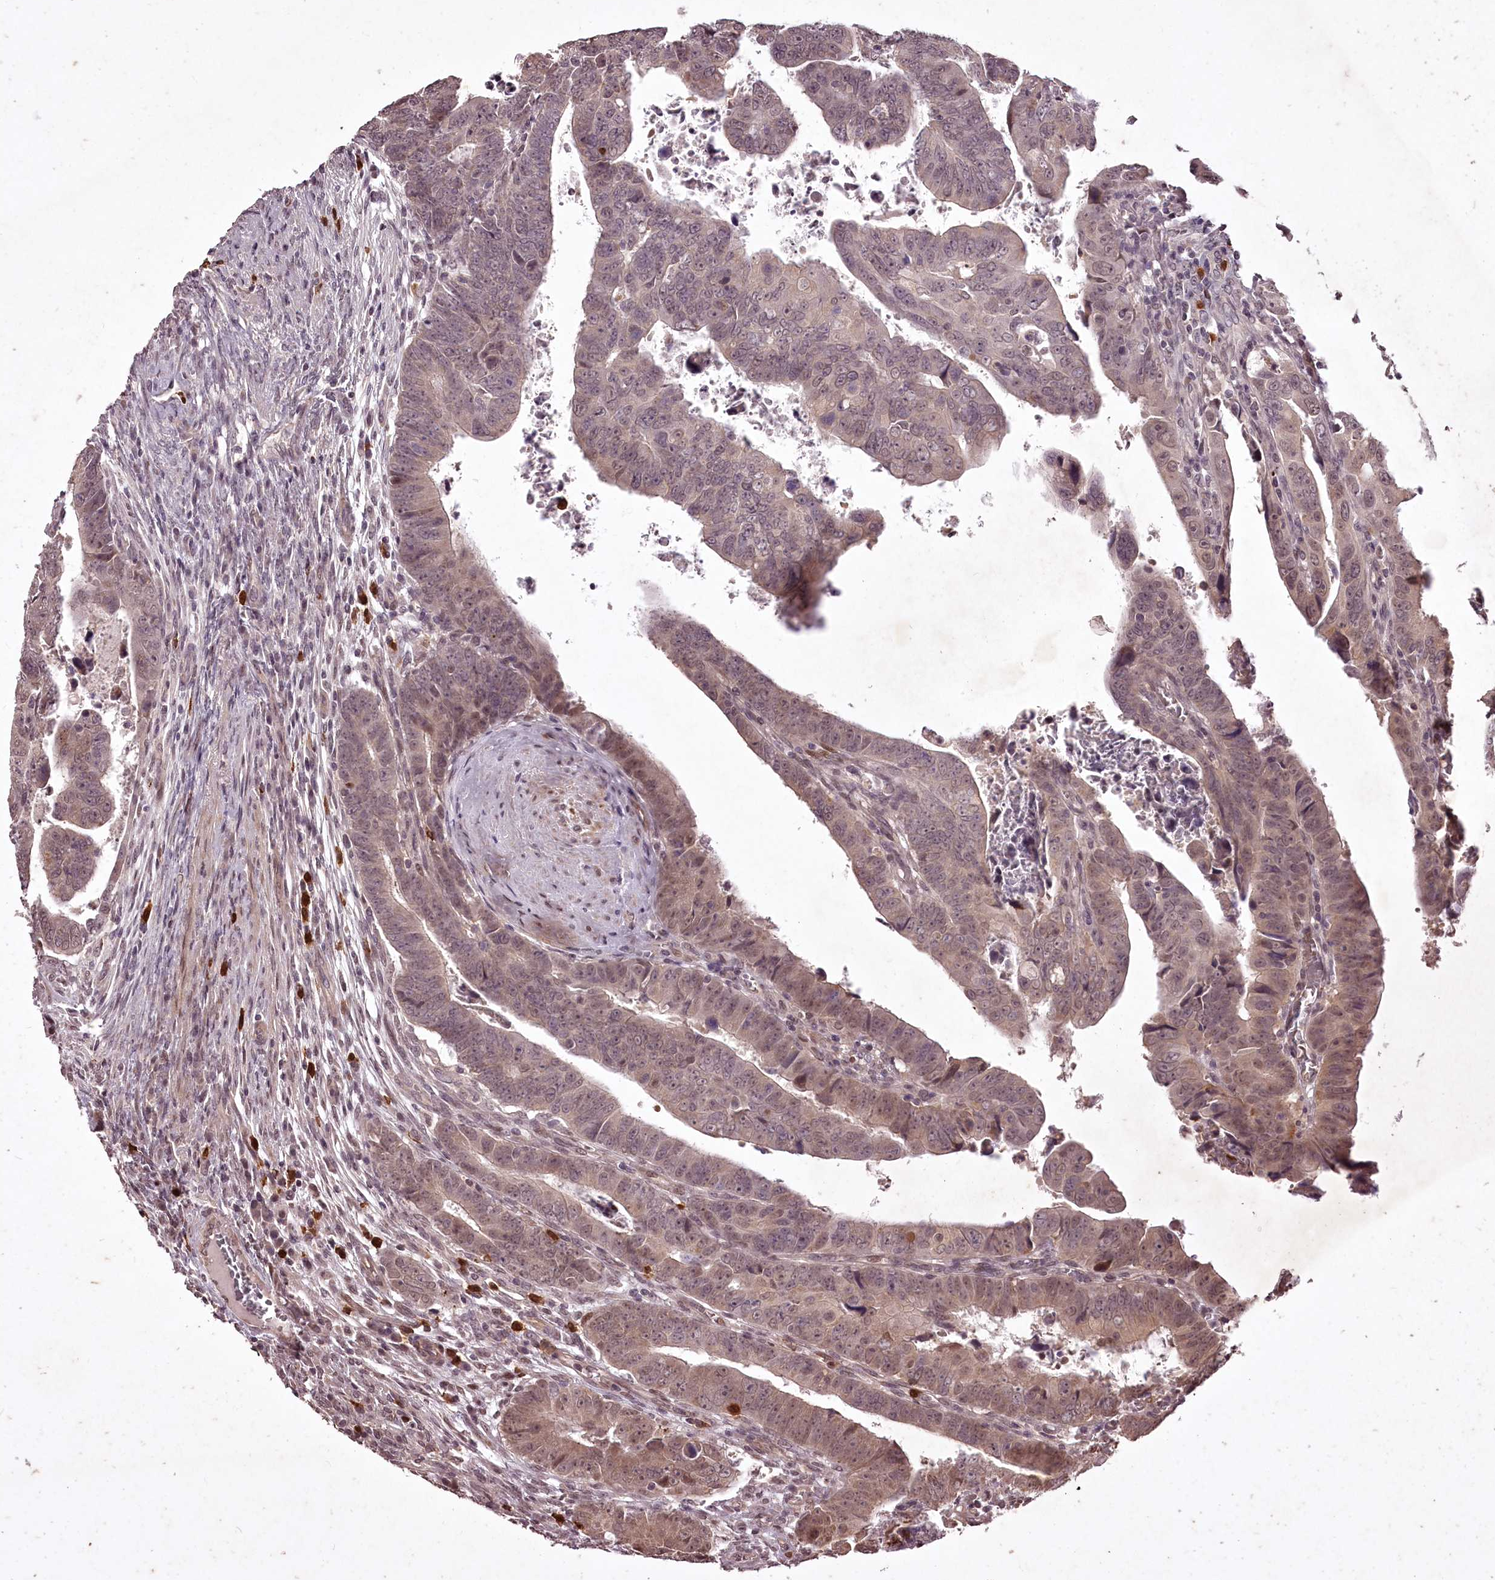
{"staining": {"intensity": "weak", "quantity": "25%-75%", "location": "cytoplasmic/membranous,nuclear"}, "tissue": "colorectal cancer", "cell_type": "Tumor cells", "image_type": "cancer", "snomed": [{"axis": "morphology", "description": "Normal tissue, NOS"}, {"axis": "morphology", "description": "Adenocarcinoma, NOS"}, {"axis": "topography", "description": "Rectum"}], "caption": "Immunohistochemistry (IHC) histopathology image of neoplastic tissue: colorectal cancer stained using immunohistochemistry (IHC) demonstrates low levels of weak protein expression localized specifically in the cytoplasmic/membranous and nuclear of tumor cells, appearing as a cytoplasmic/membranous and nuclear brown color.", "gene": "ADRA1D", "patient": {"sex": "female", "age": 65}}